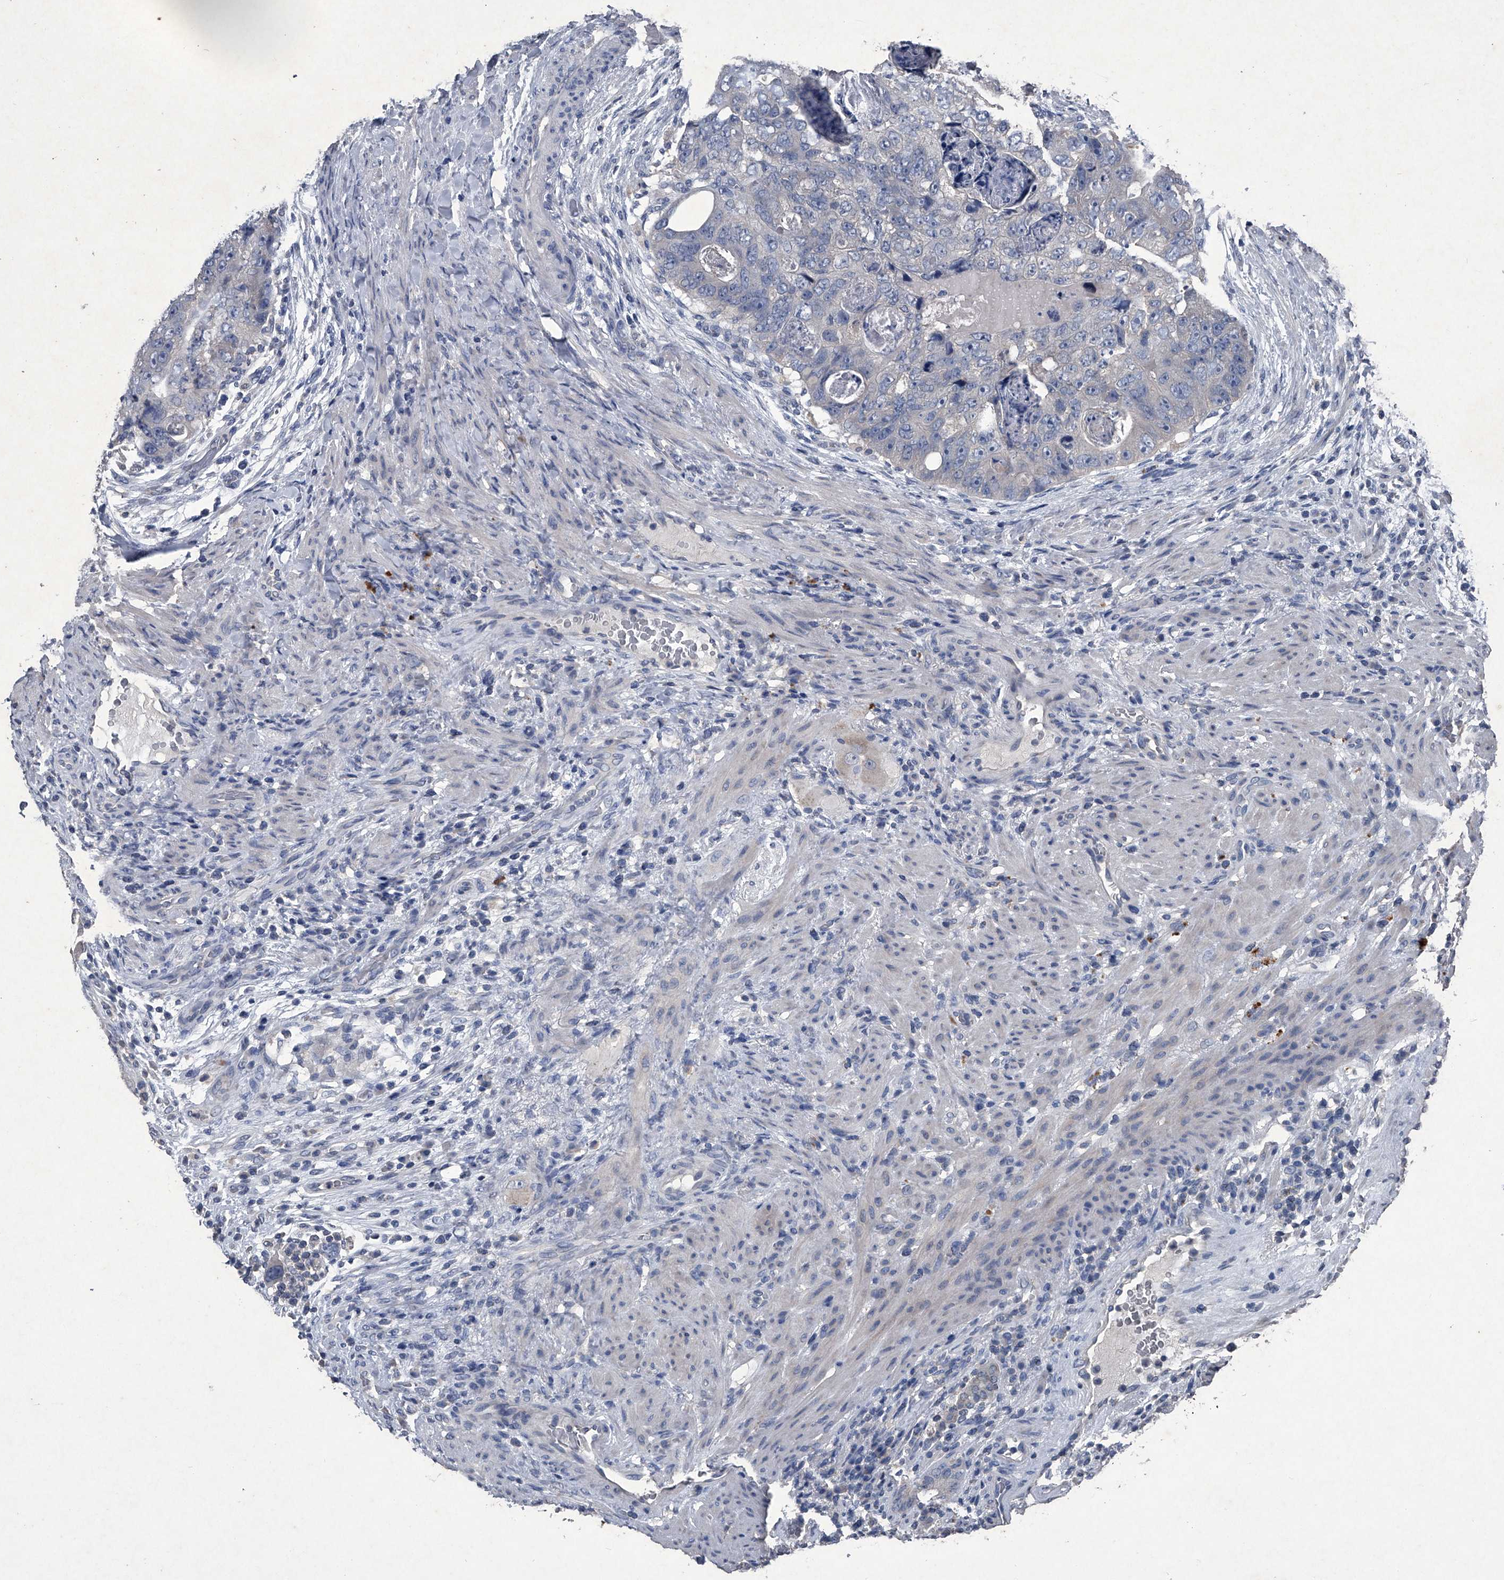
{"staining": {"intensity": "negative", "quantity": "none", "location": "none"}, "tissue": "colorectal cancer", "cell_type": "Tumor cells", "image_type": "cancer", "snomed": [{"axis": "morphology", "description": "Adenocarcinoma, NOS"}, {"axis": "topography", "description": "Rectum"}], "caption": "This is a micrograph of IHC staining of colorectal cancer (adenocarcinoma), which shows no staining in tumor cells.", "gene": "MAPKAP1", "patient": {"sex": "male", "age": 59}}